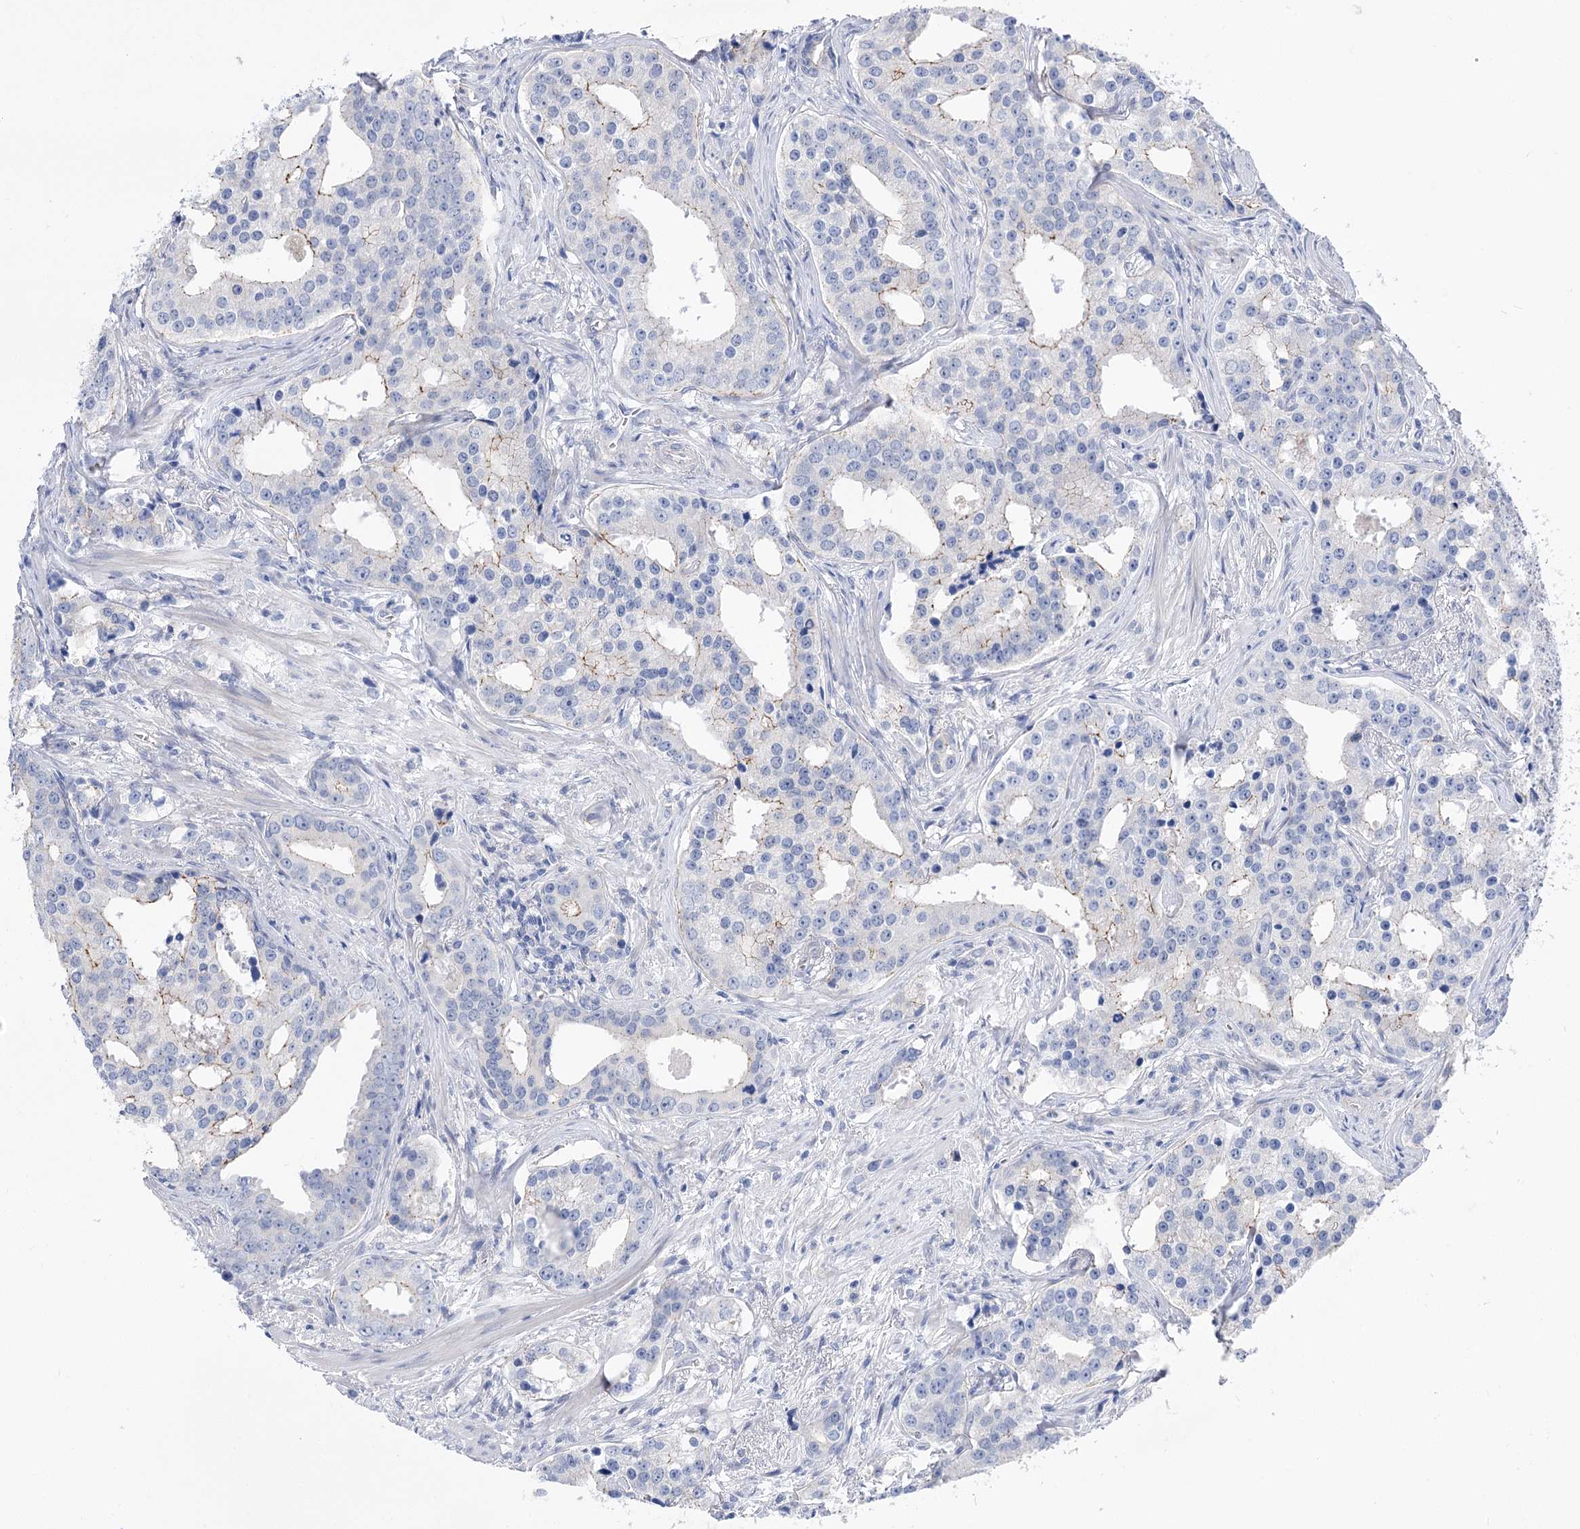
{"staining": {"intensity": "negative", "quantity": "none", "location": "none"}, "tissue": "prostate cancer", "cell_type": "Tumor cells", "image_type": "cancer", "snomed": [{"axis": "morphology", "description": "Adenocarcinoma, High grade"}, {"axis": "topography", "description": "Prostate"}], "caption": "There is no significant expression in tumor cells of prostate cancer (adenocarcinoma (high-grade)).", "gene": "NRAP", "patient": {"sex": "male", "age": 62}}